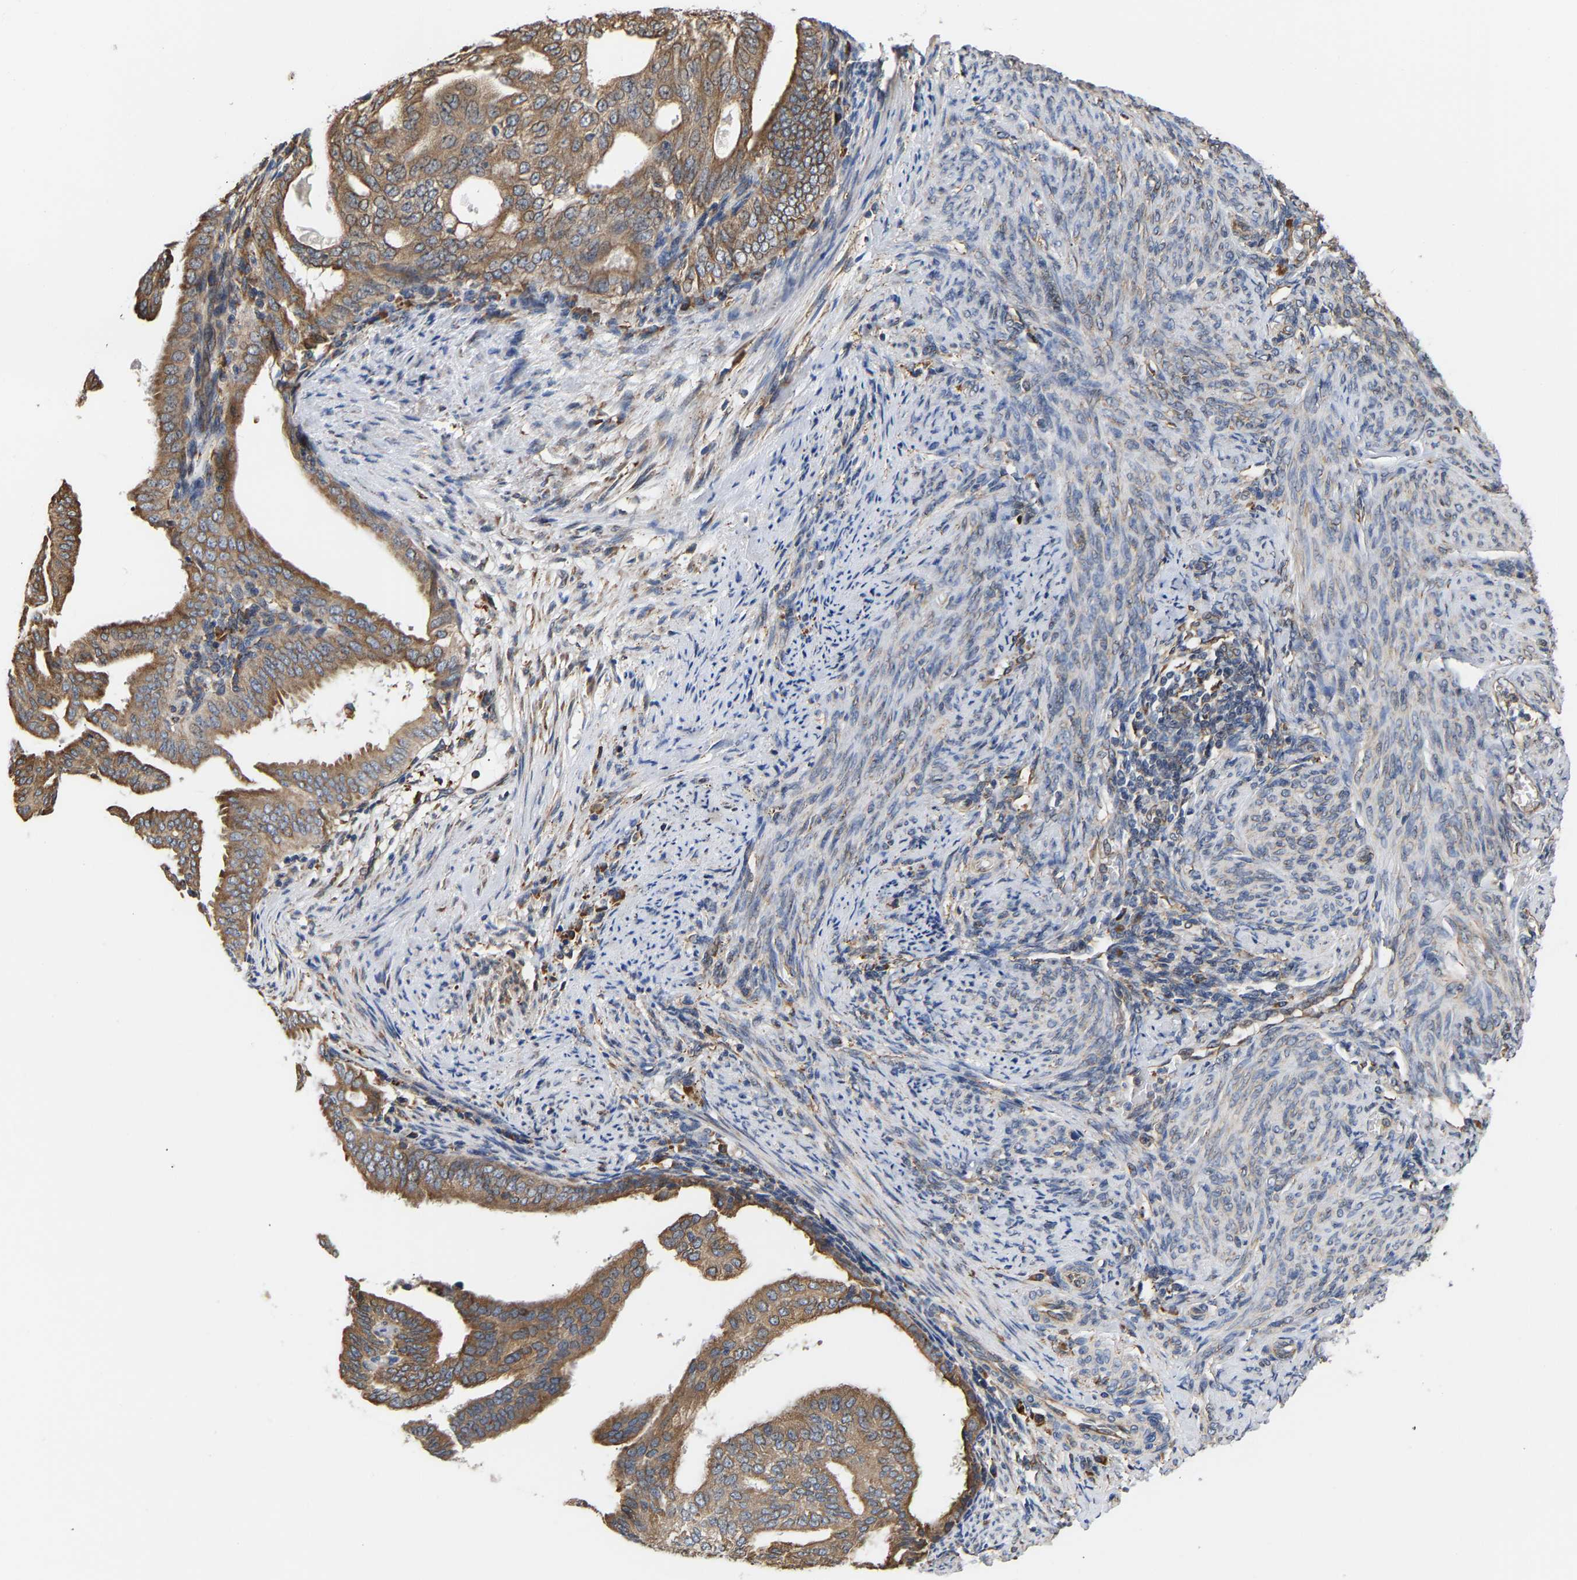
{"staining": {"intensity": "moderate", "quantity": ">75%", "location": "cytoplasmic/membranous"}, "tissue": "endometrial cancer", "cell_type": "Tumor cells", "image_type": "cancer", "snomed": [{"axis": "morphology", "description": "Adenocarcinoma, NOS"}, {"axis": "topography", "description": "Endometrium"}], "caption": "Moderate cytoplasmic/membranous expression for a protein is appreciated in approximately >75% of tumor cells of endometrial adenocarcinoma using immunohistochemistry.", "gene": "ARAP1", "patient": {"sex": "female", "age": 58}}